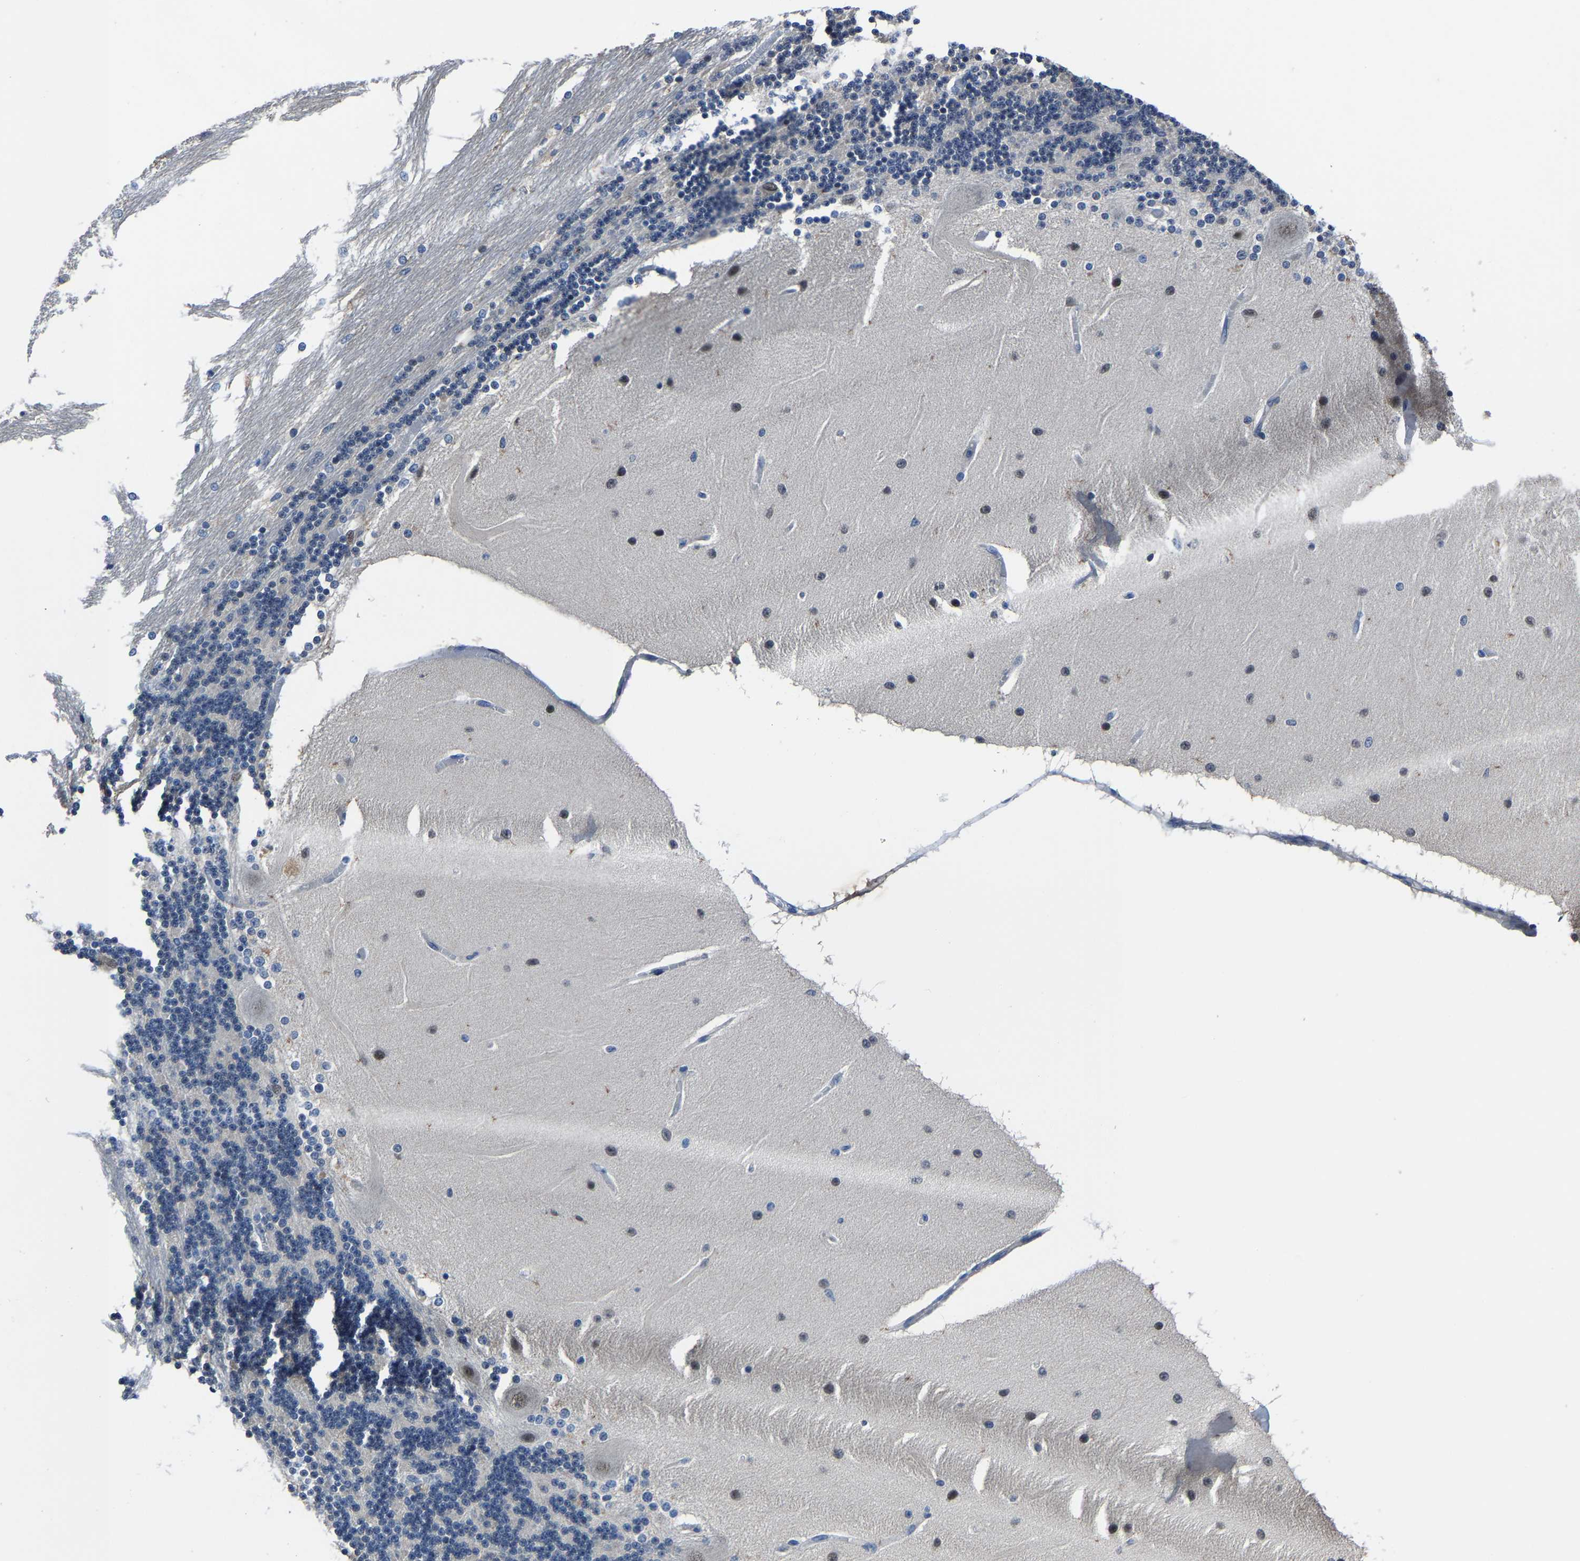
{"staining": {"intensity": "negative", "quantity": "none", "location": "none"}, "tissue": "cerebellum", "cell_type": "Cells in granular layer", "image_type": "normal", "snomed": [{"axis": "morphology", "description": "Normal tissue, NOS"}, {"axis": "topography", "description": "Cerebellum"}], "caption": "An IHC photomicrograph of normal cerebellum is shown. There is no staining in cells in granular layer of cerebellum.", "gene": "STRBP", "patient": {"sex": "female", "age": 54}}